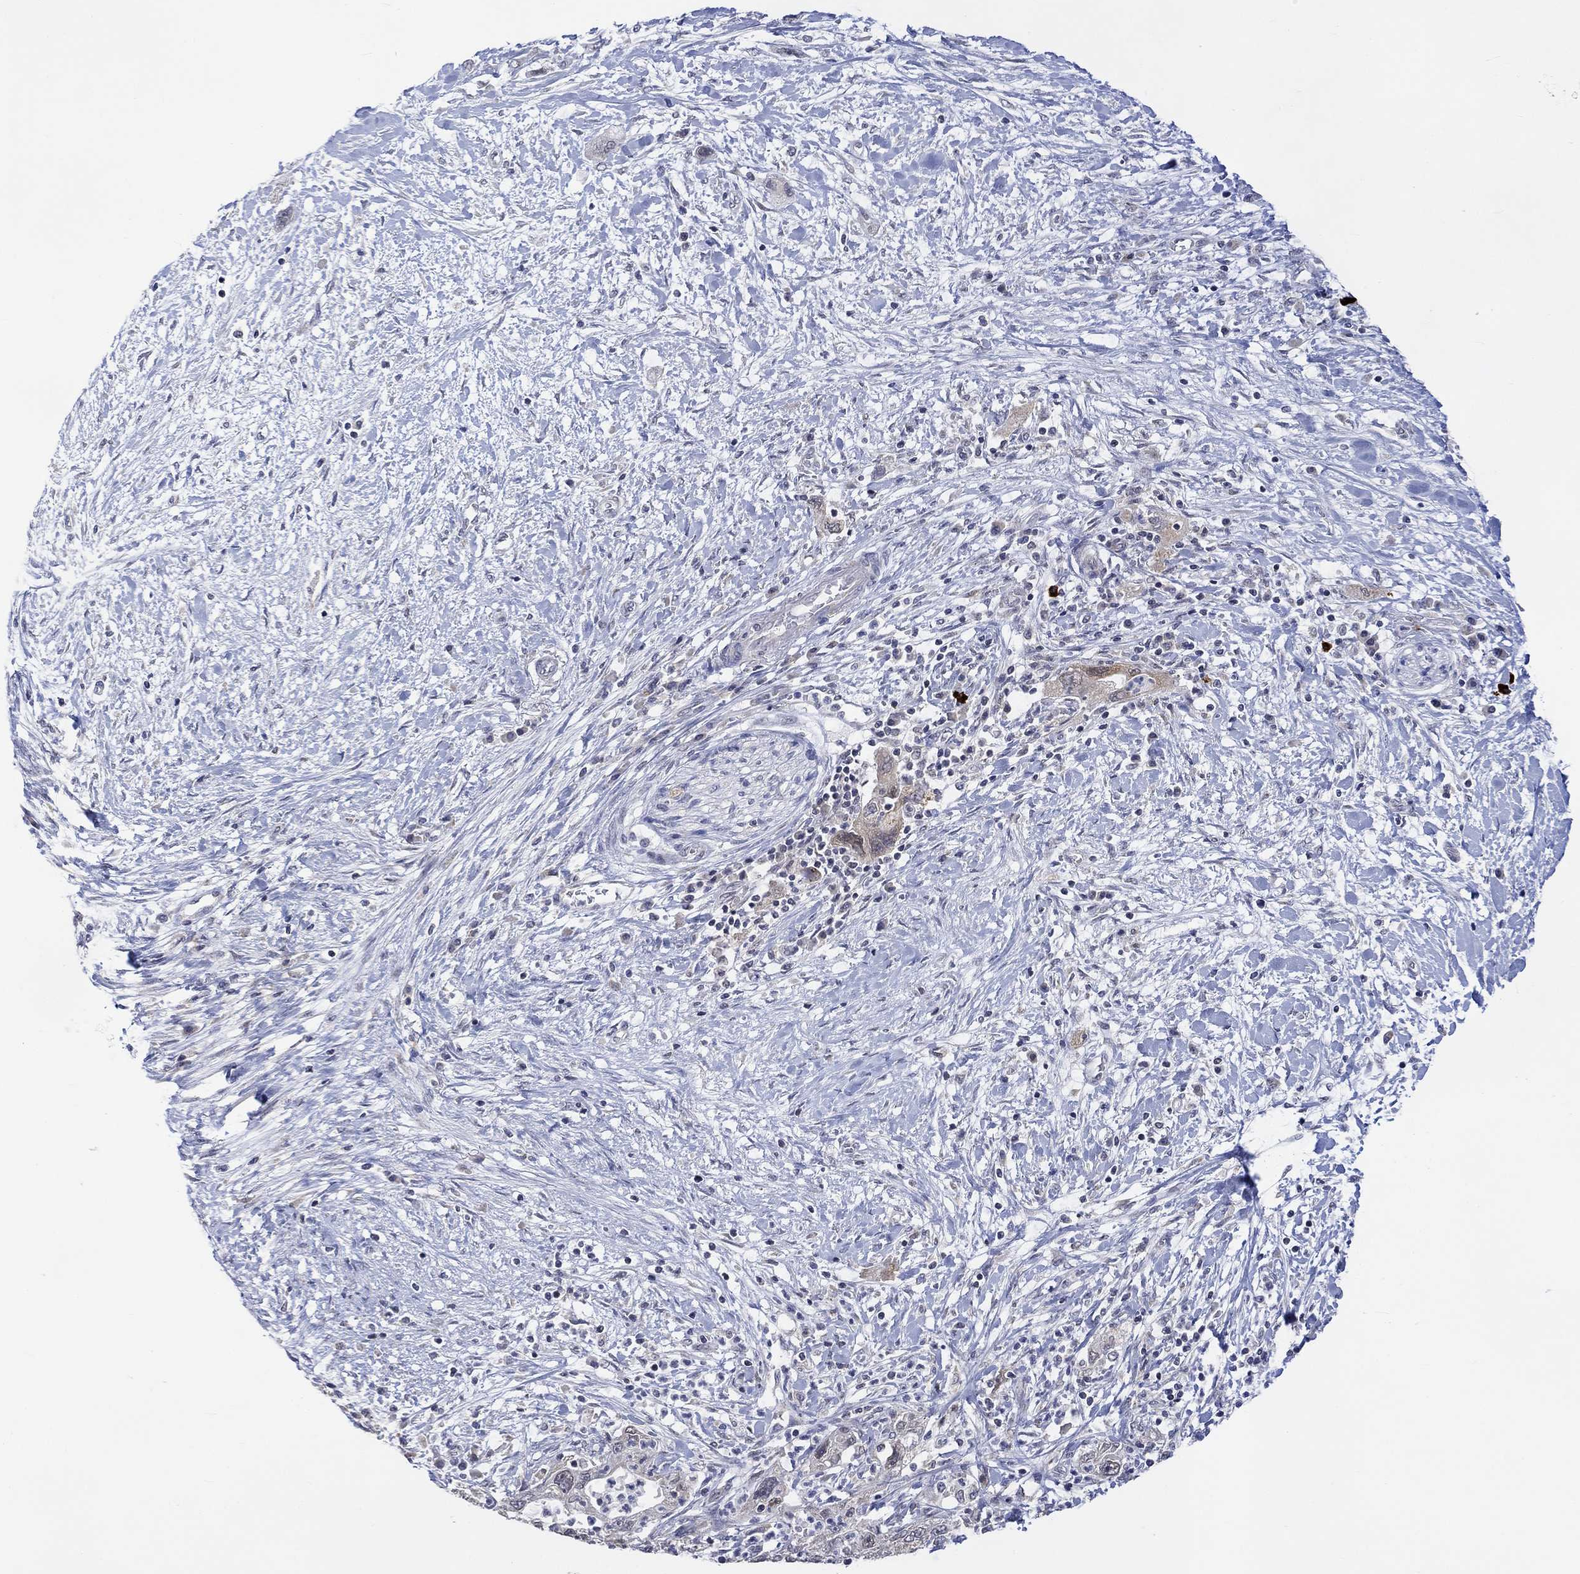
{"staining": {"intensity": "weak", "quantity": "25%-75%", "location": "cytoplasmic/membranous"}, "tissue": "pancreatic cancer", "cell_type": "Tumor cells", "image_type": "cancer", "snomed": [{"axis": "morphology", "description": "Adenocarcinoma, NOS"}, {"axis": "topography", "description": "Pancreas"}], "caption": "A low amount of weak cytoplasmic/membranous positivity is appreciated in about 25%-75% of tumor cells in pancreatic cancer tissue.", "gene": "SLC48A1", "patient": {"sex": "female", "age": 73}}